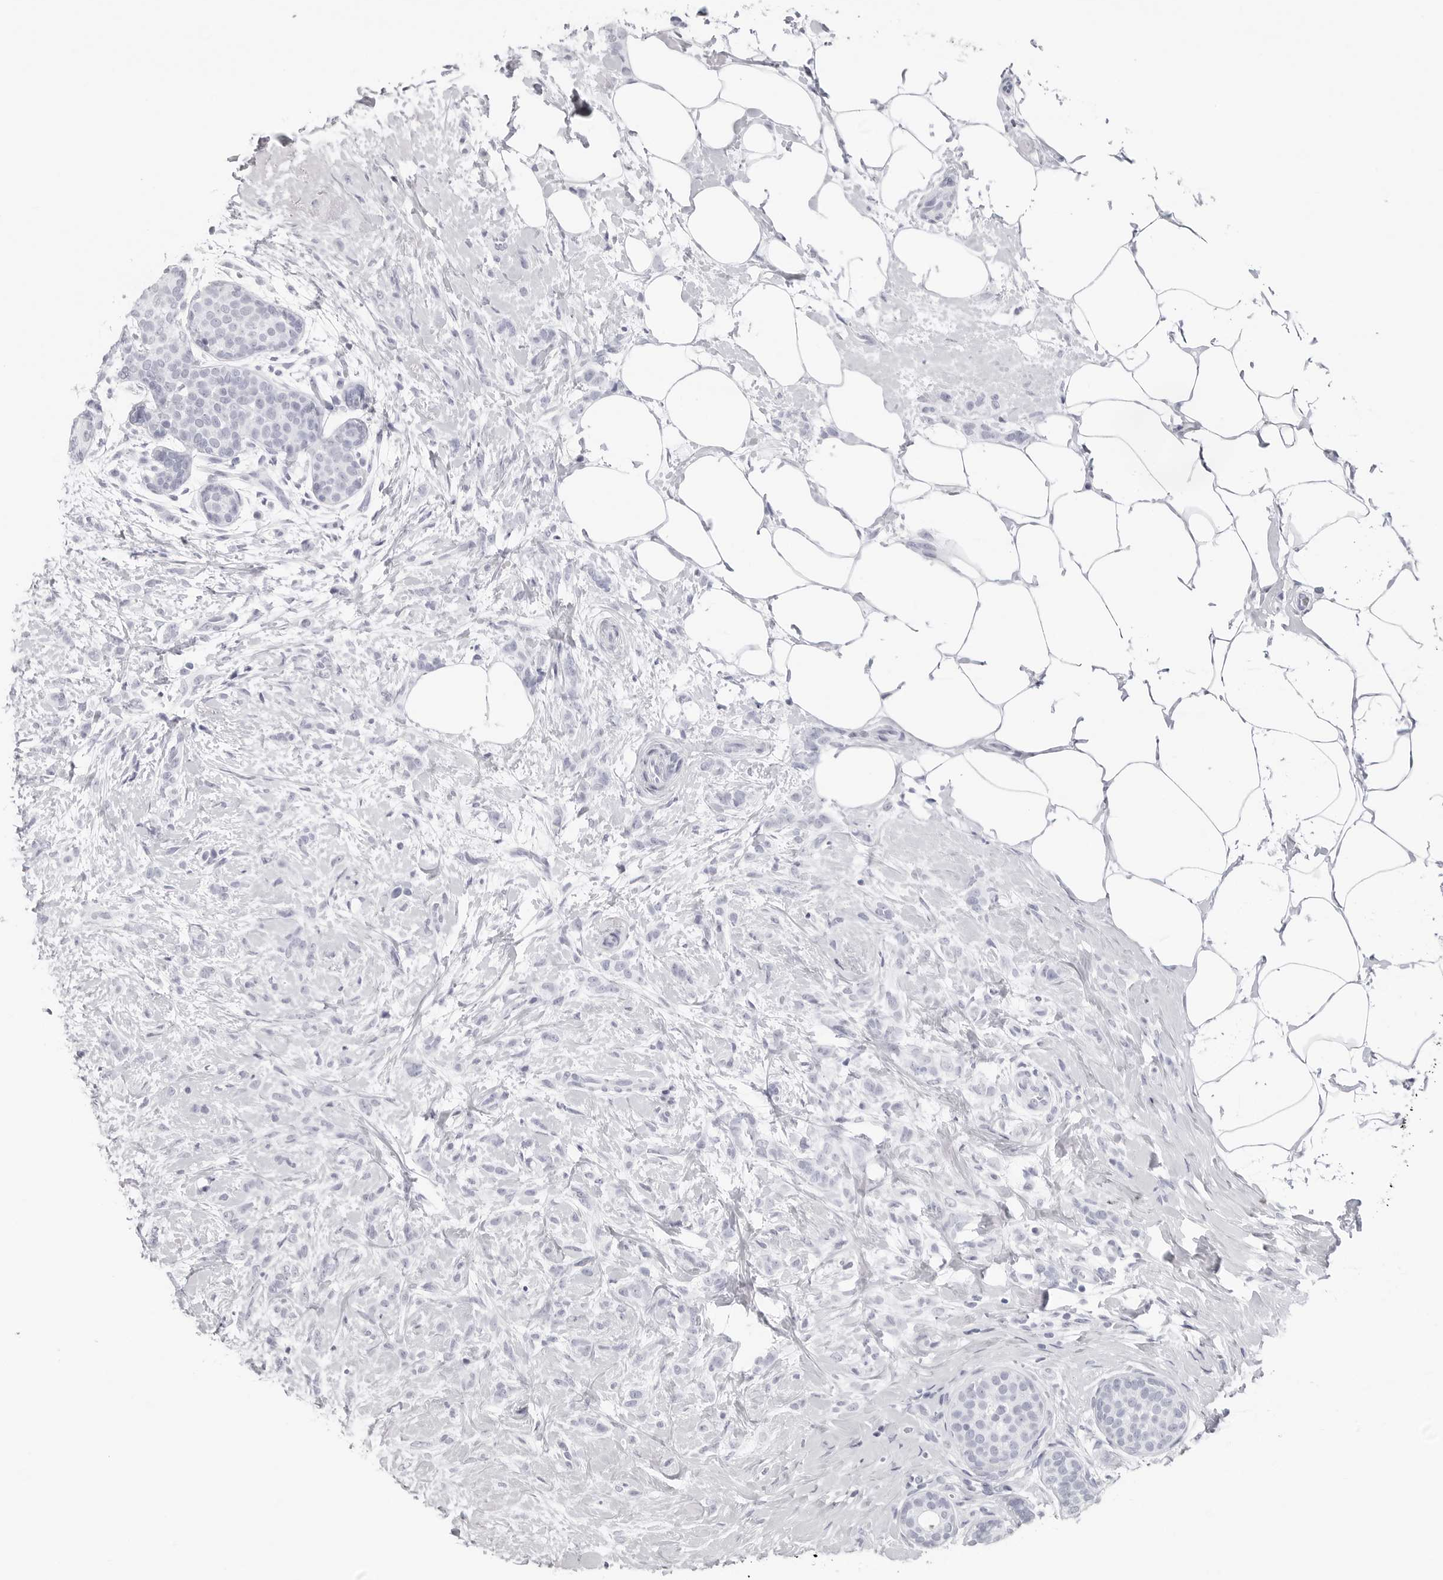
{"staining": {"intensity": "negative", "quantity": "none", "location": "none"}, "tissue": "breast cancer", "cell_type": "Tumor cells", "image_type": "cancer", "snomed": [{"axis": "morphology", "description": "Lobular carcinoma, in situ"}, {"axis": "morphology", "description": "Lobular carcinoma"}, {"axis": "topography", "description": "Breast"}], "caption": "Tumor cells show no significant staining in breast cancer (lobular carcinoma in situ).", "gene": "CST2", "patient": {"sex": "female", "age": 41}}